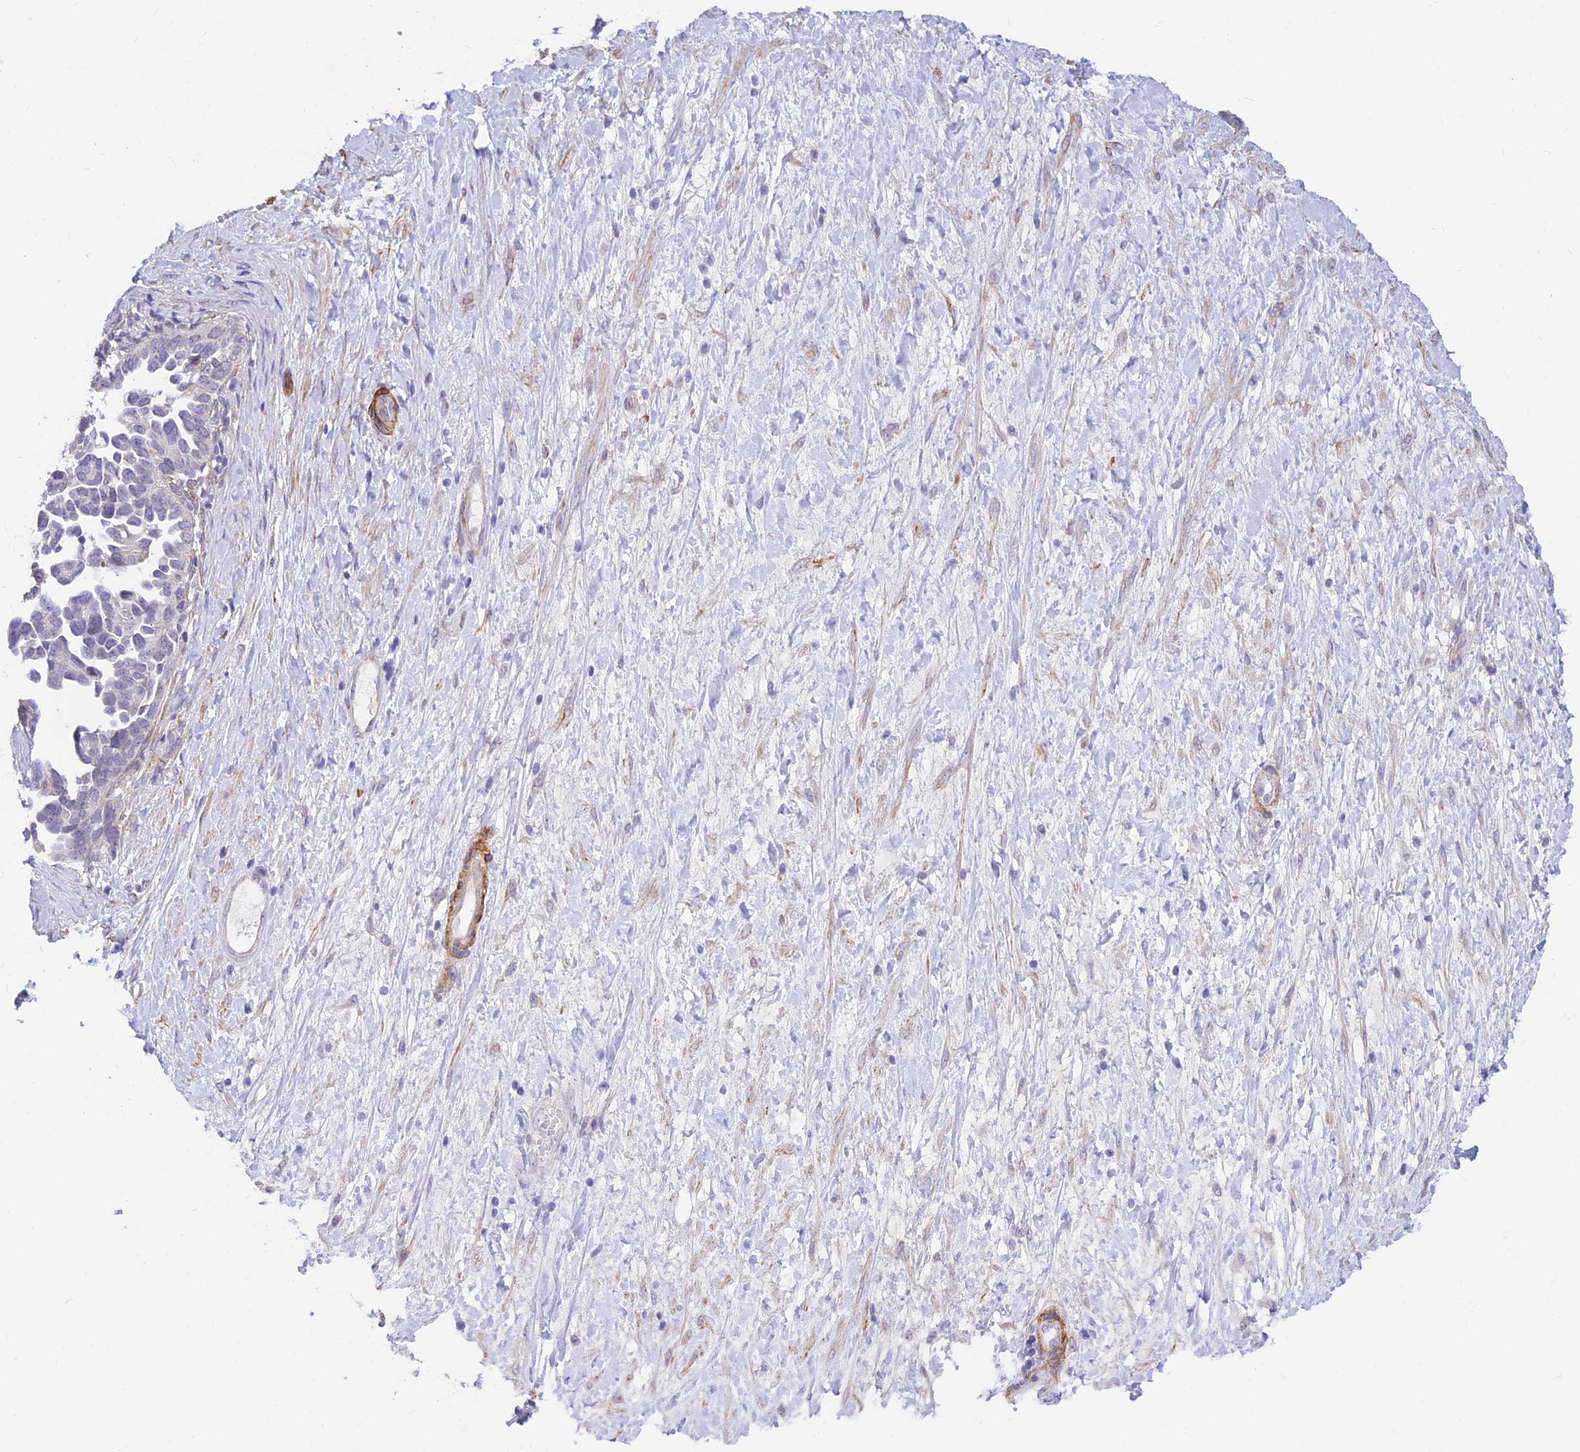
{"staining": {"intensity": "negative", "quantity": "none", "location": "none"}, "tissue": "ovarian cancer", "cell_type": "Tumor cells", "image_type": "cancer", "snomed": [{"axis": "morphology", "description": "Cystadenocarcinoma, serous, NOS"}, {"axis": "topography", "description": "Ovary"}], "caption": "Ovarian cancer (serous cystadenocarcinoma) was stained to show a protein in brown. There is no significant positivity in tumor cells.", "gene": "ALDH1L2", "patient": {"sex": "female", "age": 54}}